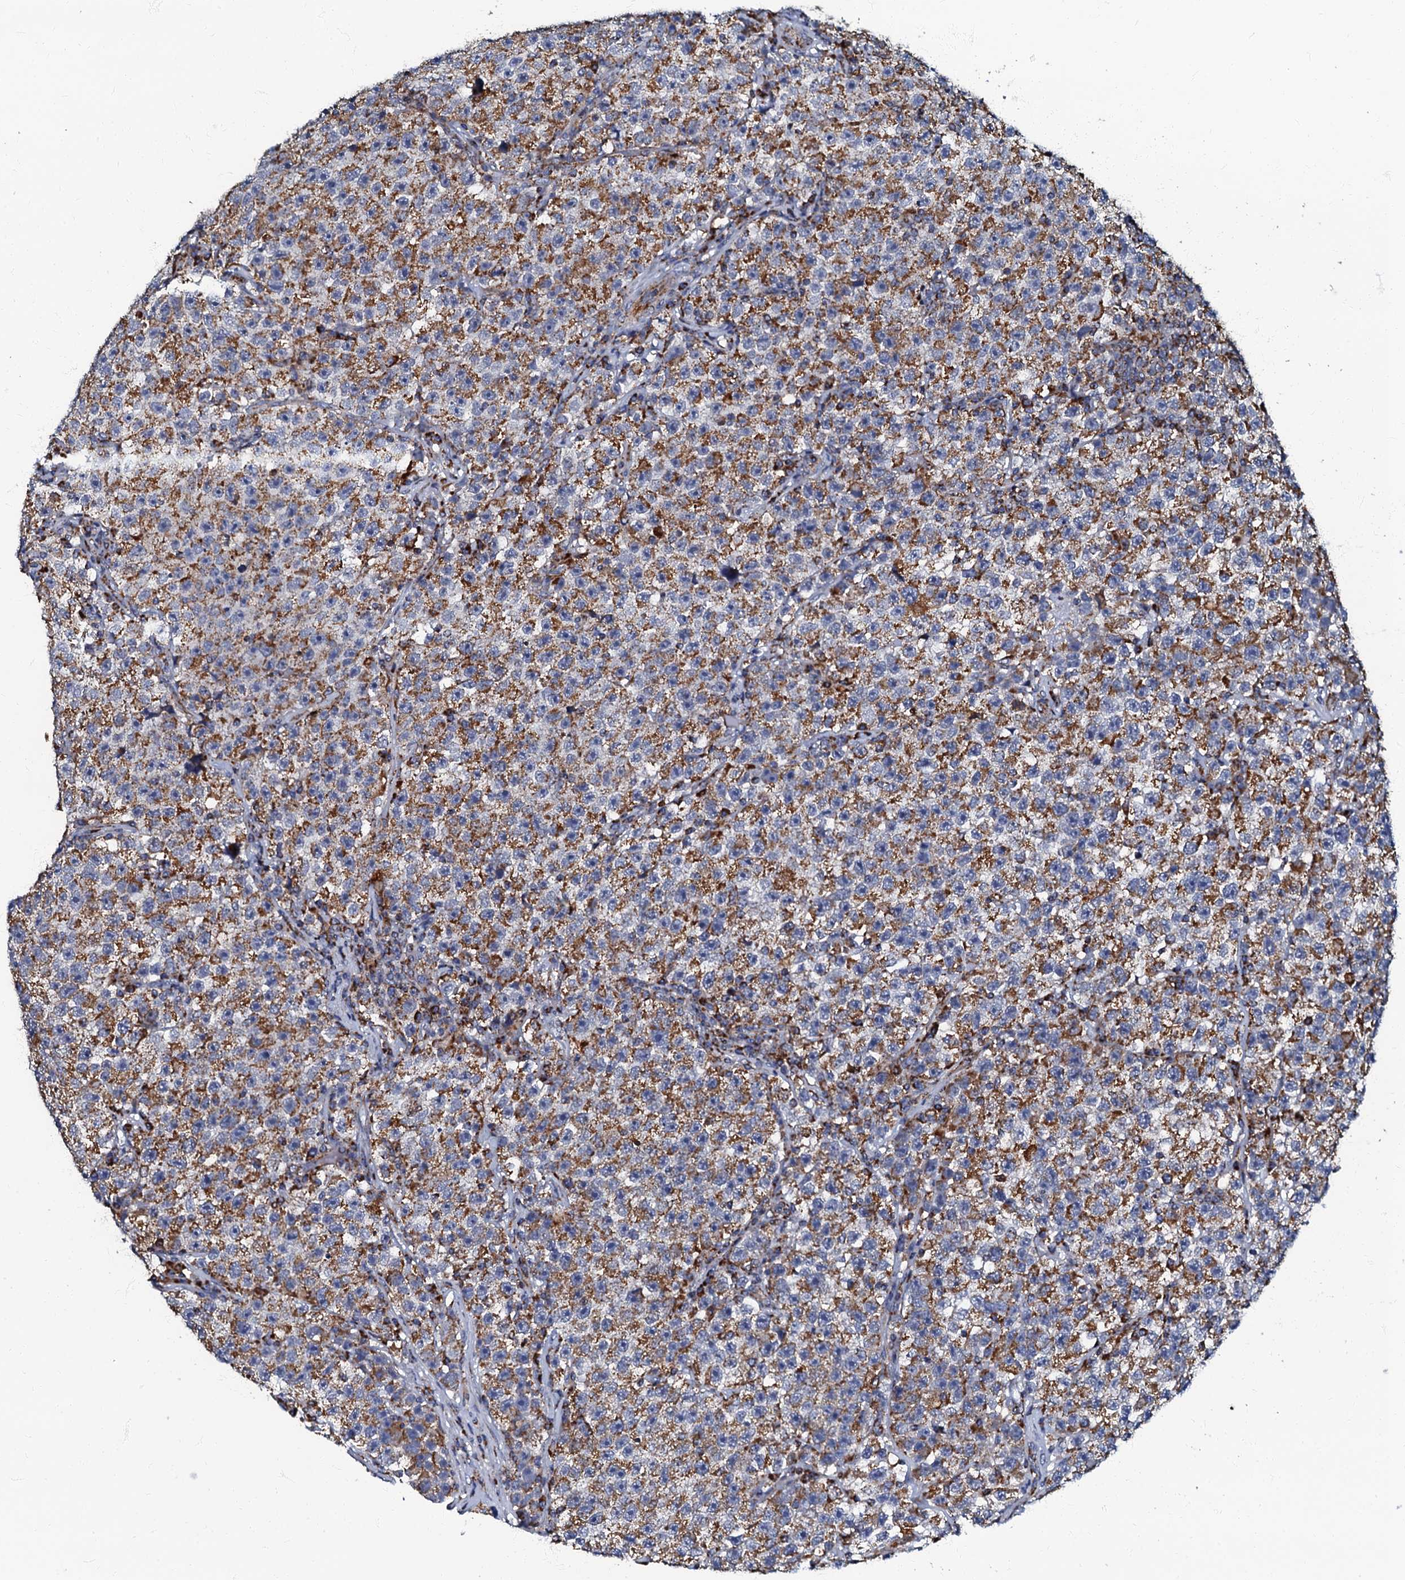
{"staining": {"intensity": "moderate", "quantity": ">75%", "location": "cytoplasmic/membranous"}, "tissue": "testis cancer", "cell_type": "Tumor cells", "image_type": "cancer", "snomed": [{"axis": "morphology", "description": "Seminoma, NOS"}, {"axis": "topography", "description": "Testis"}], "caption": "Moderate cytoplasmic/membranous staining for a protein is identified in approximately >75% of tumor cells of seminoma (testis) using immunohistochemistry.", "gene": "NDUFA12", "patient": {"sex": "male", "age": 22}}